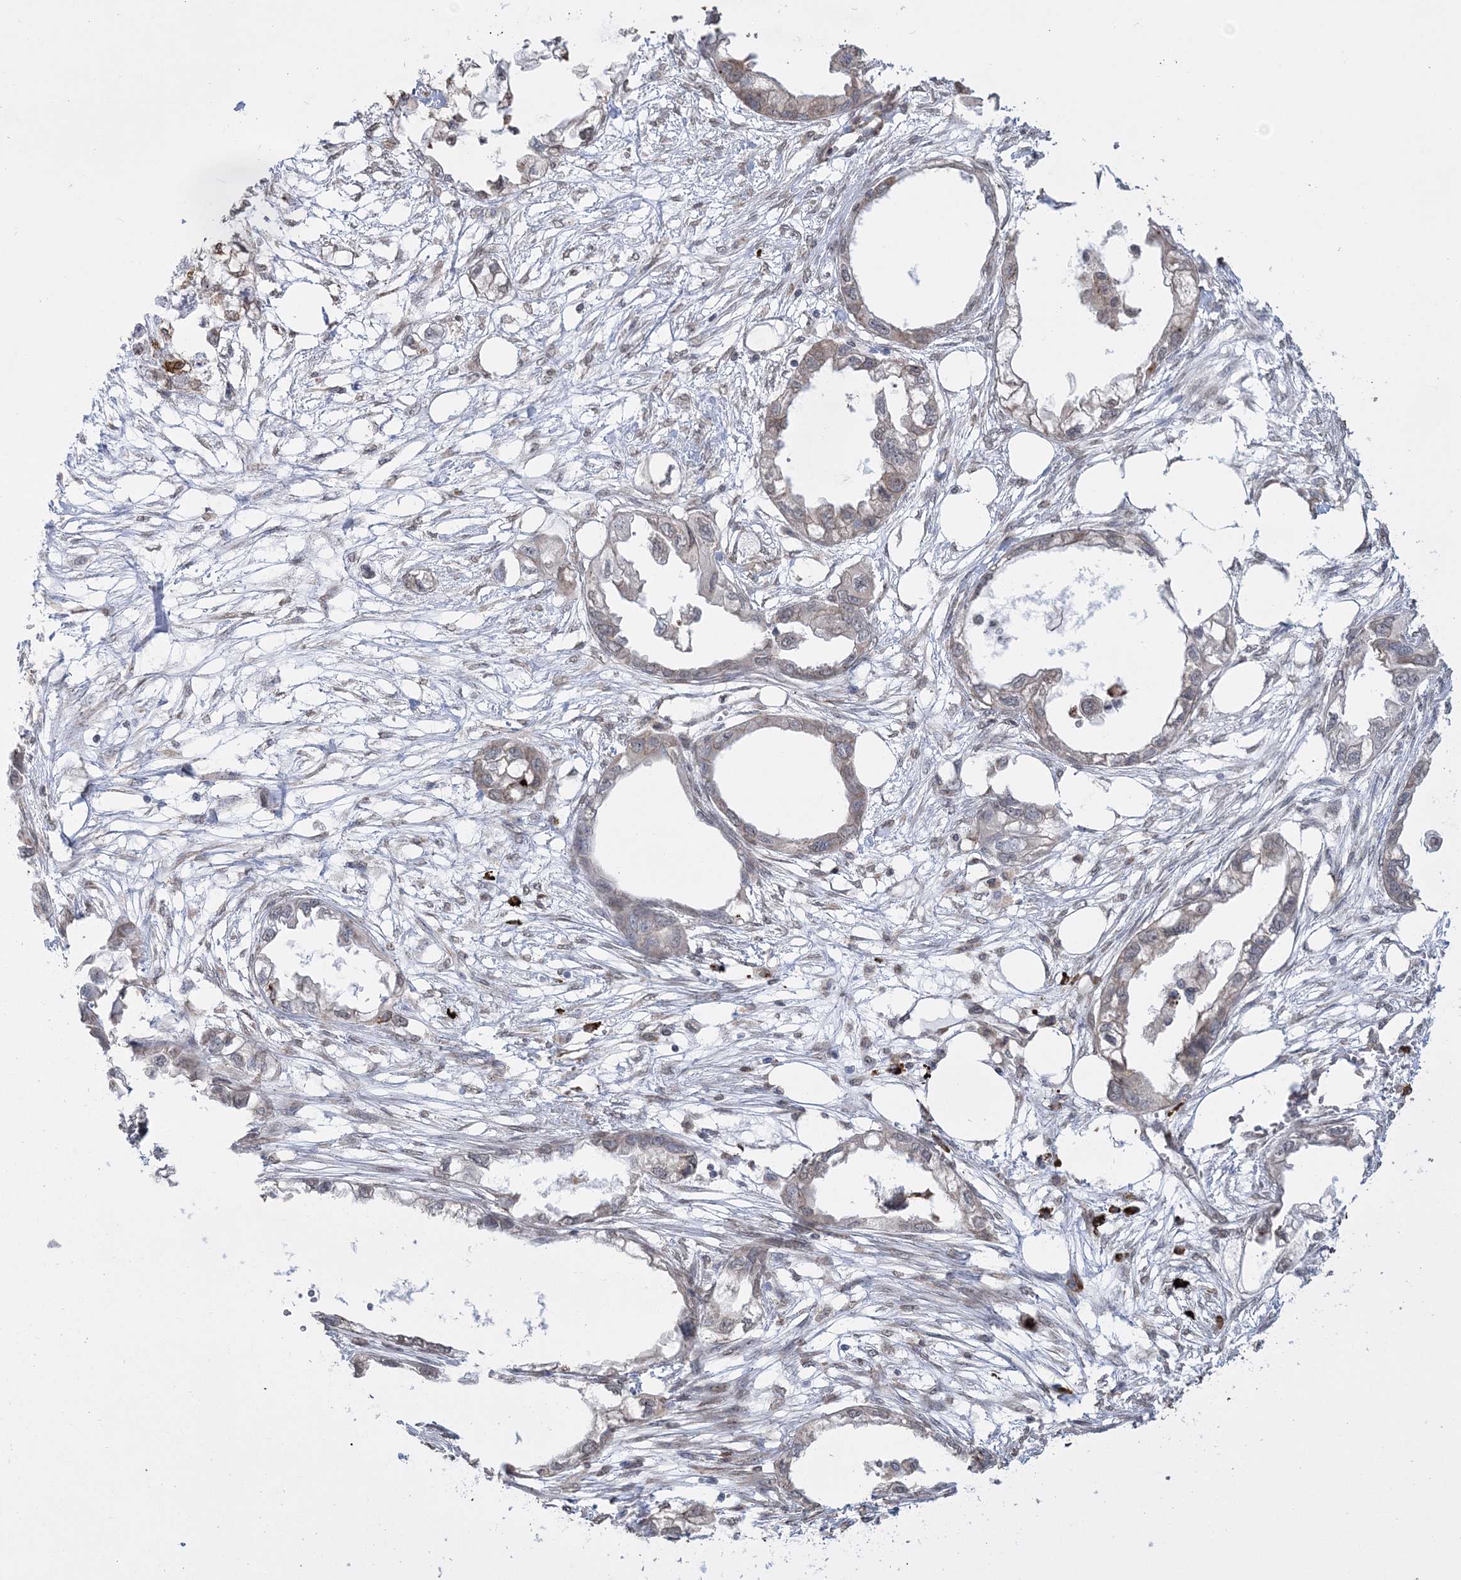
{"staining": {"intensity": "negative", "quantity": "none", "location": "none"}, "tissue": "endometrial cancer", "cell_type": "Tumor cells", "image_type": "cancer", "snomed": [{"axis": "morphology", "description": "Adenocarcinoma, NOS"}, {"axis": "morphology", "description": "Adenocarcinoma, metastatic, NOS"}, {"axis": "topography", "description": "Adipose tissue"}, {"axis": "topography", "description": "Endometrium"}], "caption": "Immunohistochemistry (IHC) image of human adenocarcinoma (endometrial) stained for a protein (brown), which demonstrates no positivity in tumor cells.", "gene": "EFCAB12", "patient": {"sex": "female", "age": 67}}